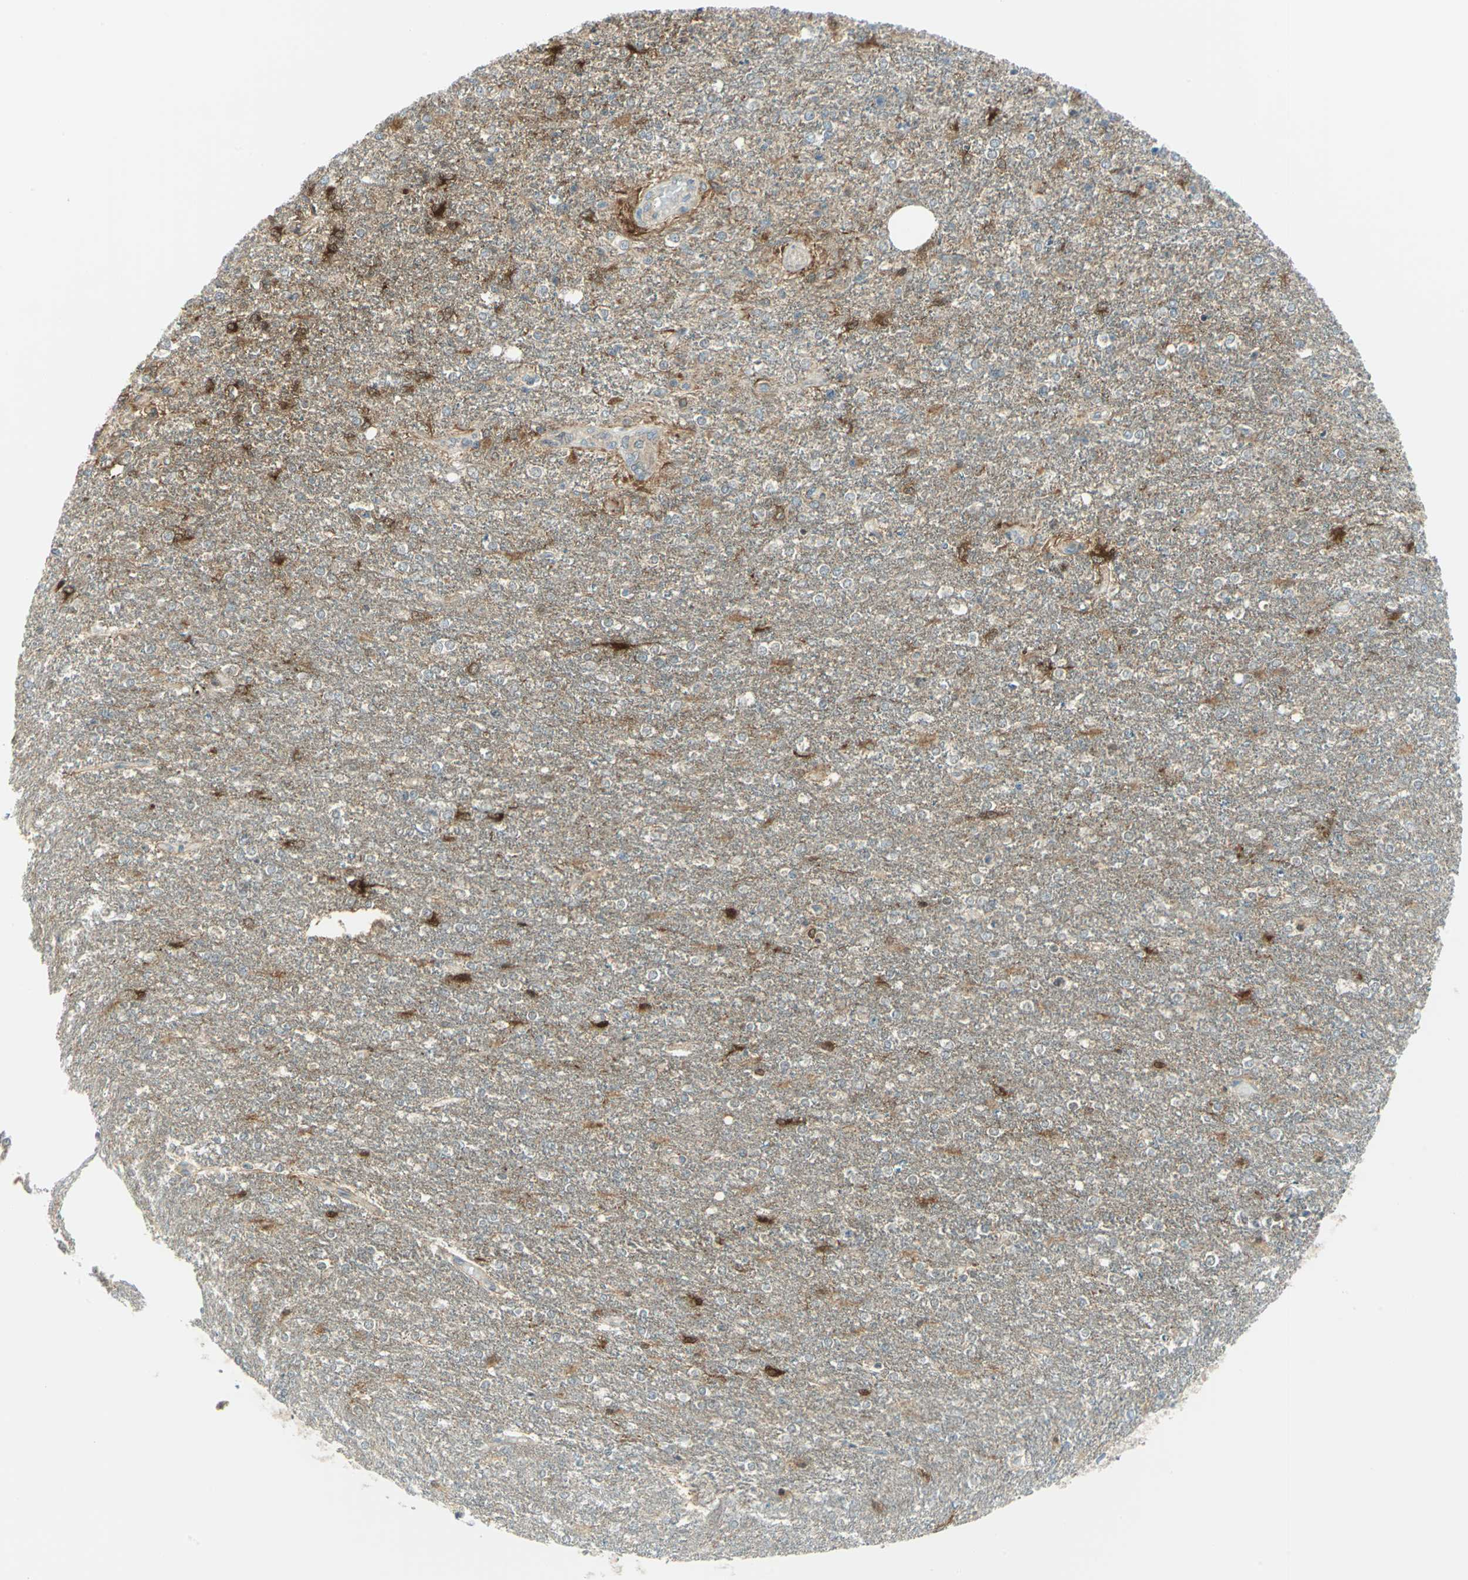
{"staining": {"intensity": "strong", "quantity": "25%-75%", "location": "cytoplasmic/membranous,nuclear"}, "tissue": "glioma", "cell_type": "Tumor cells", "image_type": "cancer", "snomed": [{"axis": "morphology", "description": "Glioma, malignant, High grade"}, {"axis": "topography", "description": "Cerebral cortex"}], "caption": "IHC of high-grade glioma (malignant) exhibits high levels of strong cytoplasmic/membranous and nuclear positivity in about 25%-75% of tumor cells.", "gene": "ALDOA", "patient": {"sex": "male", "age": 76}}